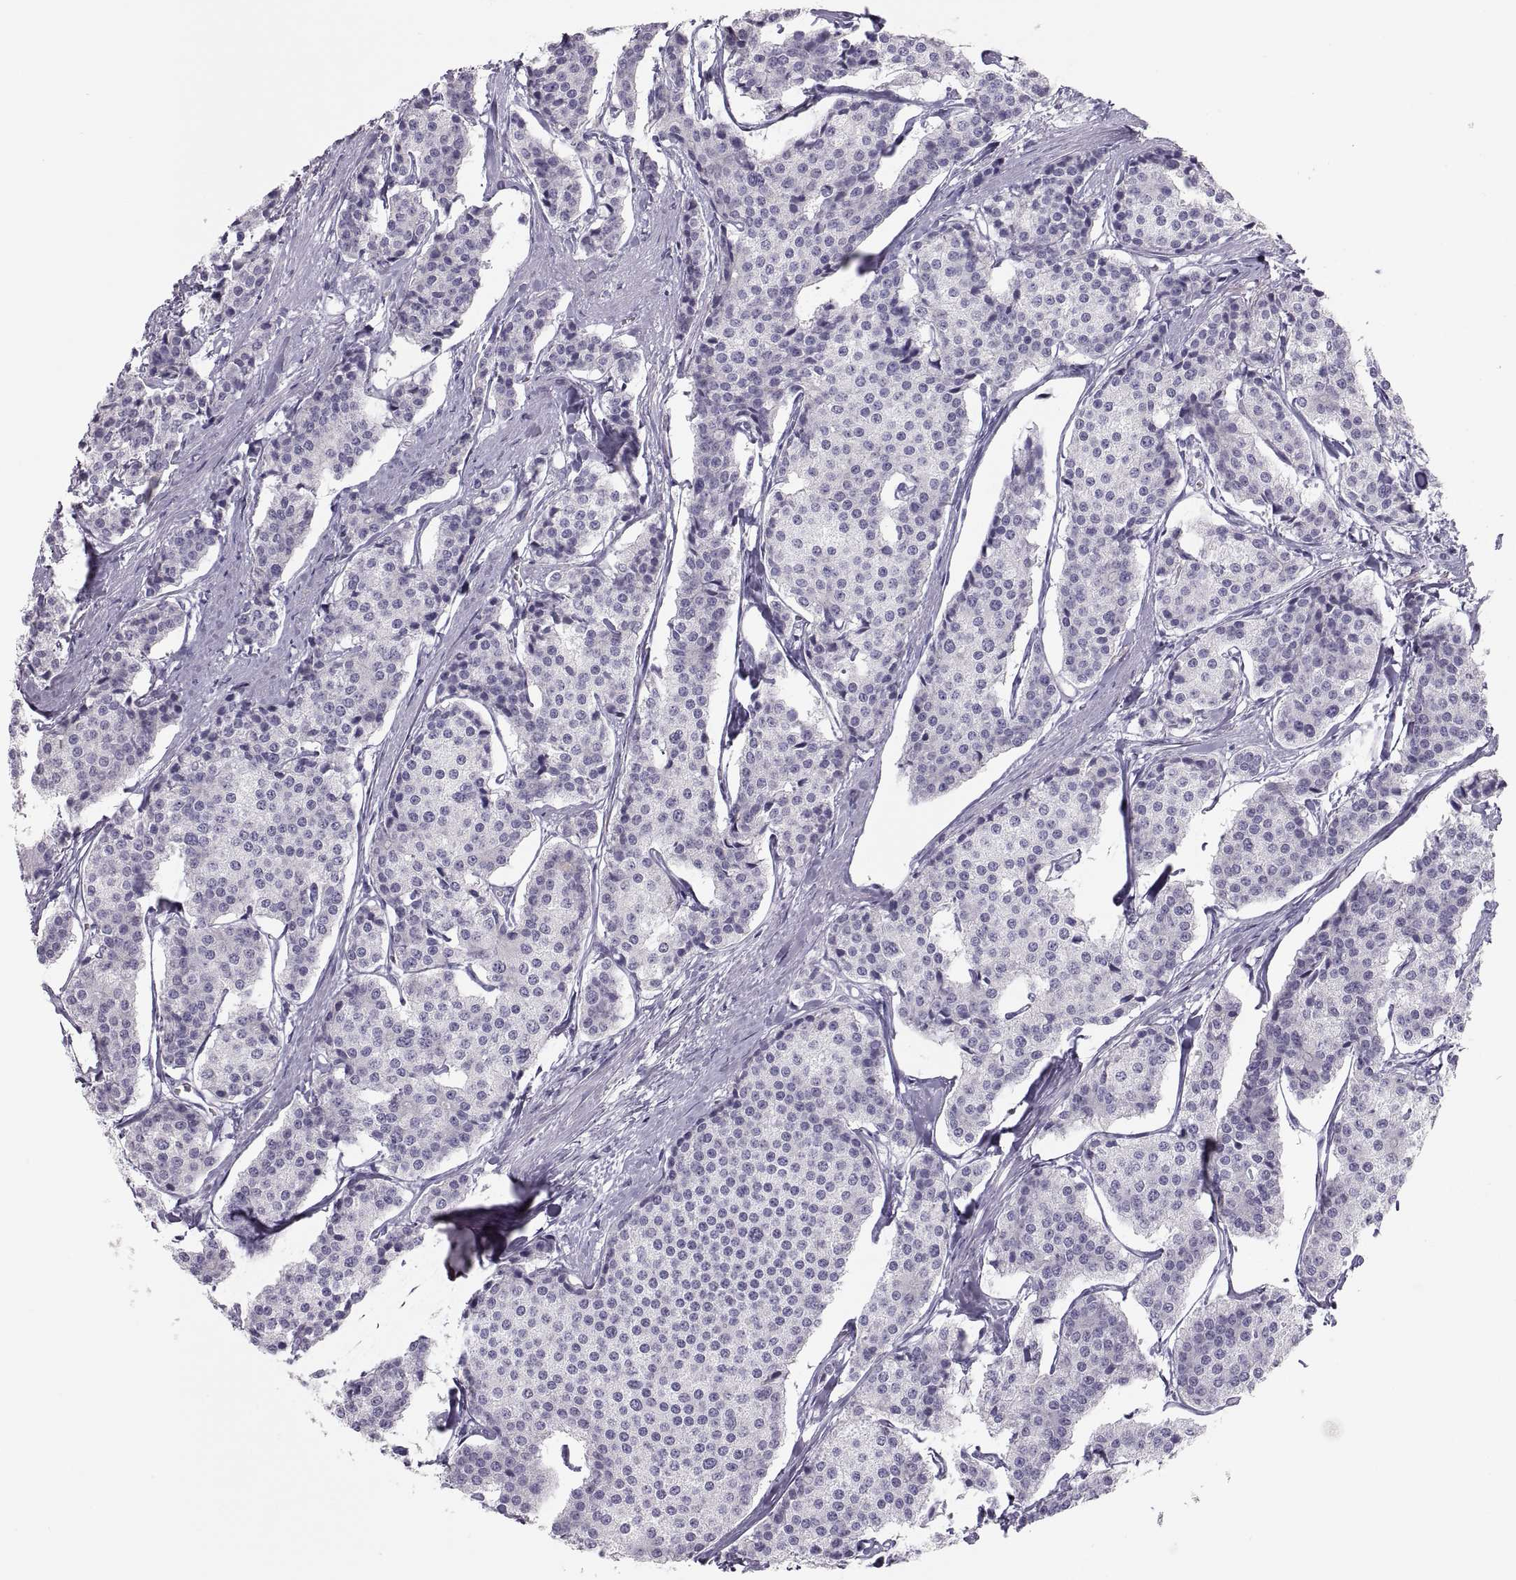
{"staining": {"intensity": "negative", "quantity": "none", "location": "none"}, "tissue": "carcinoid", "cell_type": "Tumor cells", "image_type": "cancer", "snomed": [{"axis": "morphology", "description": "Carcinoid, malignant, NOS"}, {"axis": "topography", "description": "Small intestine"}], "caption": "IHC histopathology image of neoplastic tissue: human carcinoid (malignant) stained with DAB demonstrates no significant protein expression in tumor cells.", "gene": "MAGEB2", "patient": {"sex": "female", "age": 65}}